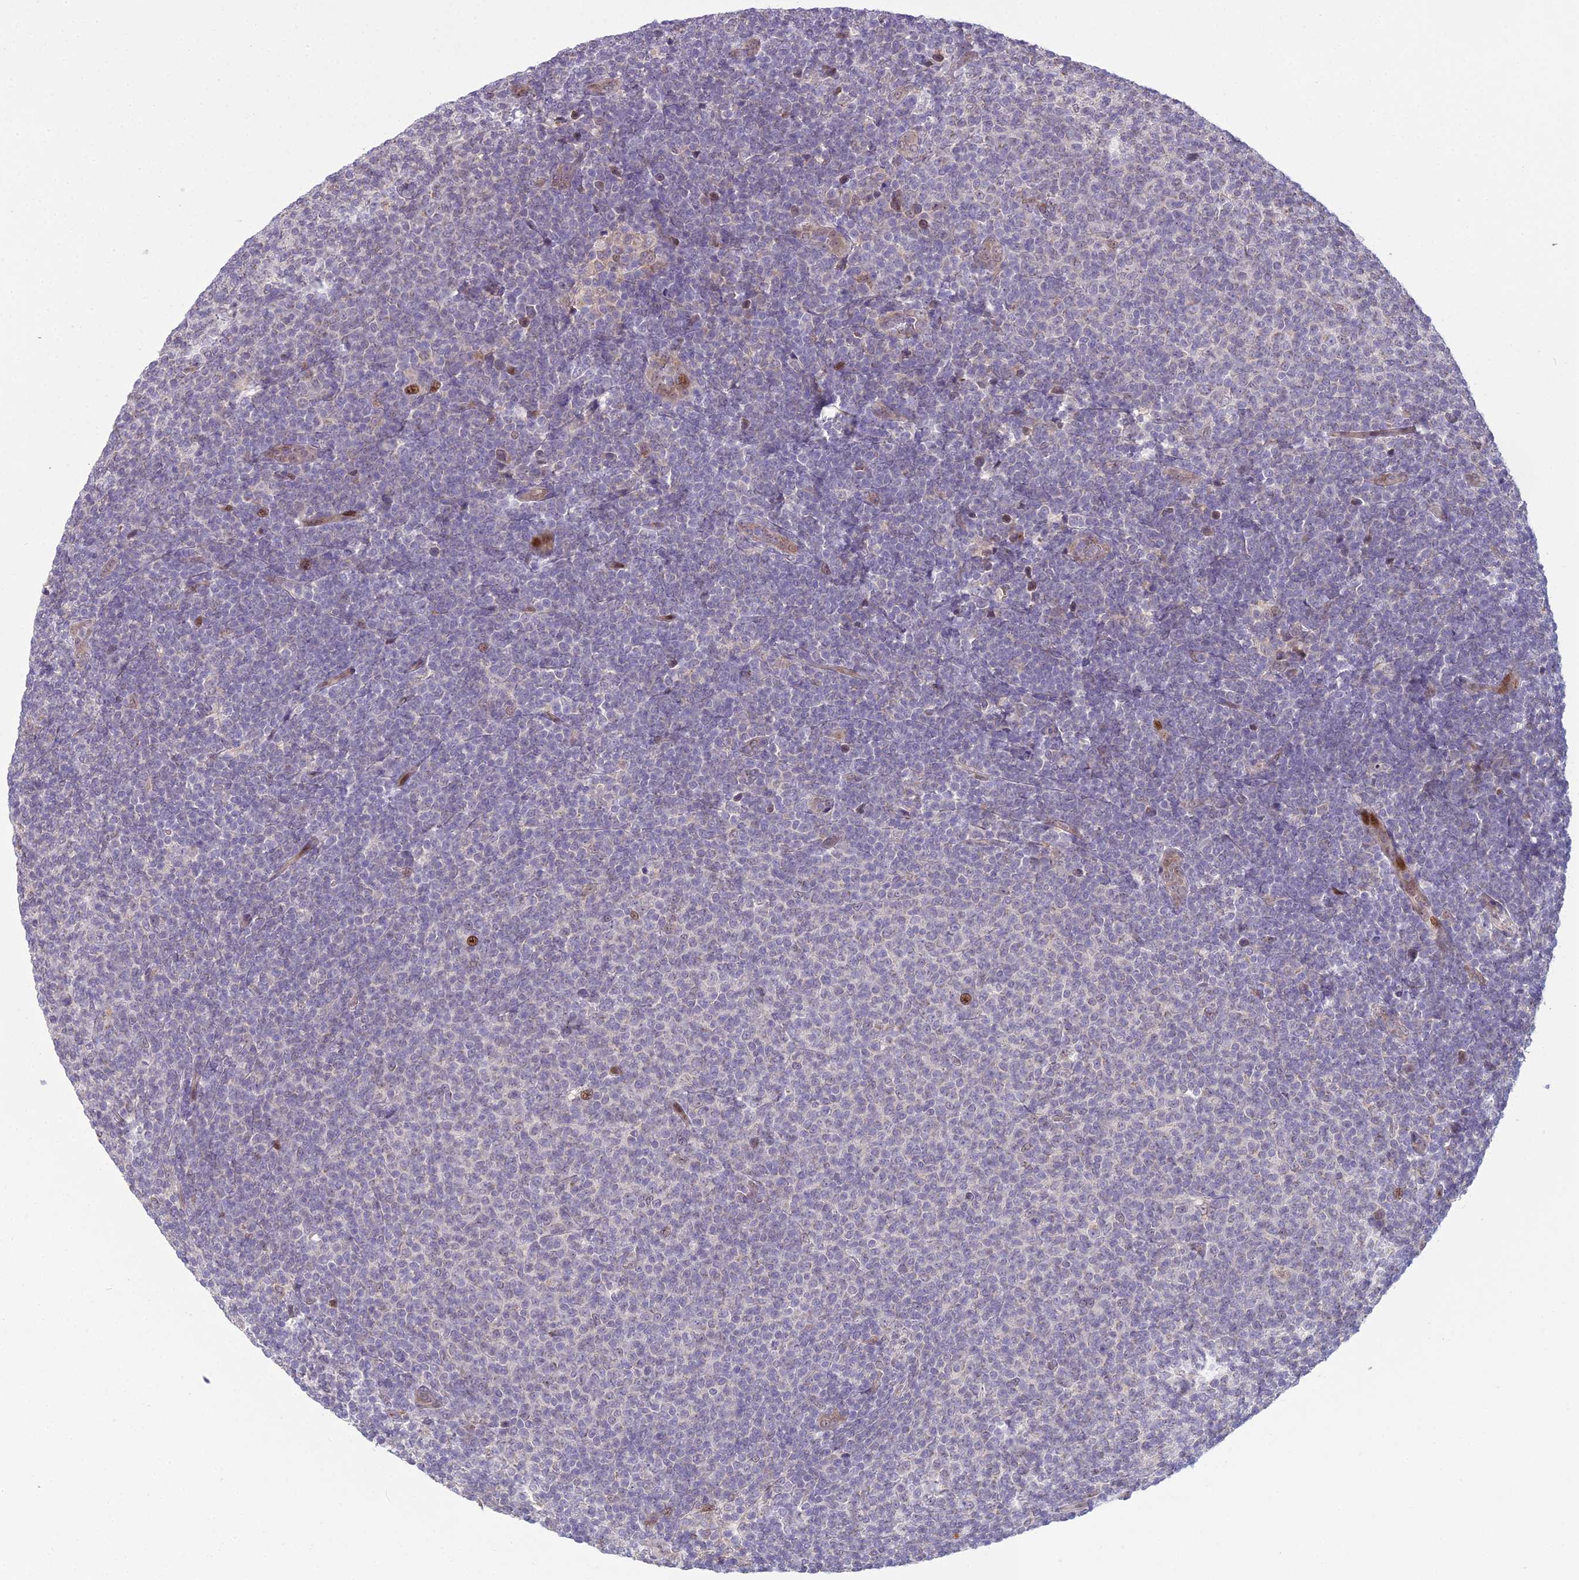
{"staining": {"intensity": "negative", "quantity": "none", "location": "none"}, "tissue": "lymphoma", "cell_type": "Tumor cells", "image_type": "cancer", "snomed": [{"axis": "morphology", "description": "Malignant lymphoma, non-Hodgkin's type, Low grade"}, {"axis": "topography", "description": "Lymph node"}], "caption": "Immunohistochemical staining of human malignant lymphoma, non-Hodgkin's type (low-grade) displays no significant expression in tumor cells.", "gene": "AP1M1", "patient": {"sex": "male", "age": 66}}